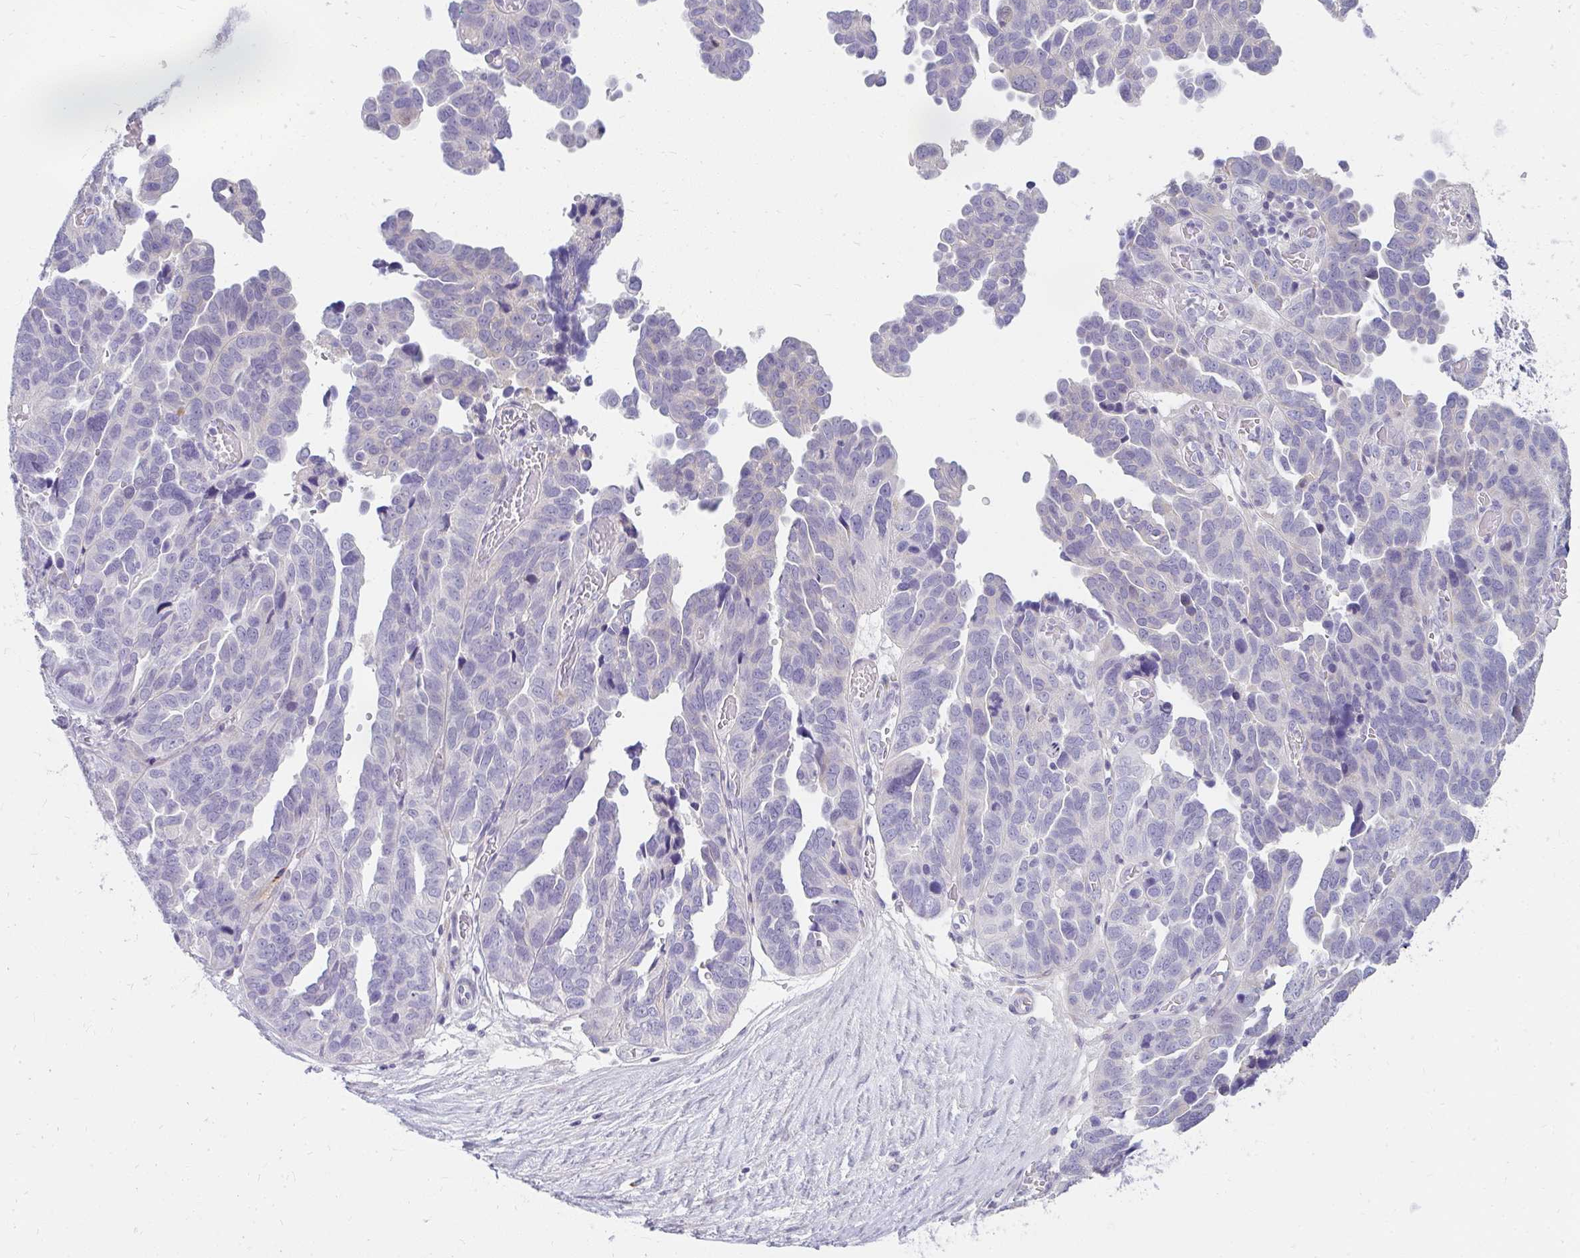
{"staining": {"intensity": "negative", "quantity": "none", "location": "none"}, "tissue": "ovarian cancer", "cell_type": "Tumor cells", "image_type": "cancer", "snomed": [{"axis": "morphology", "description": "Cystadenocarcinoma, serous, NOS"}, {"axis": "topography", "description": "Ovary"}], "caption": "Serous cystadenocarcinoma (ovarian) was stained to show a protein in brown. There is no significant positivity in tumor cells.", "gene": "PPP1R3G", "patient": {"sex": "female", "age": 64}}